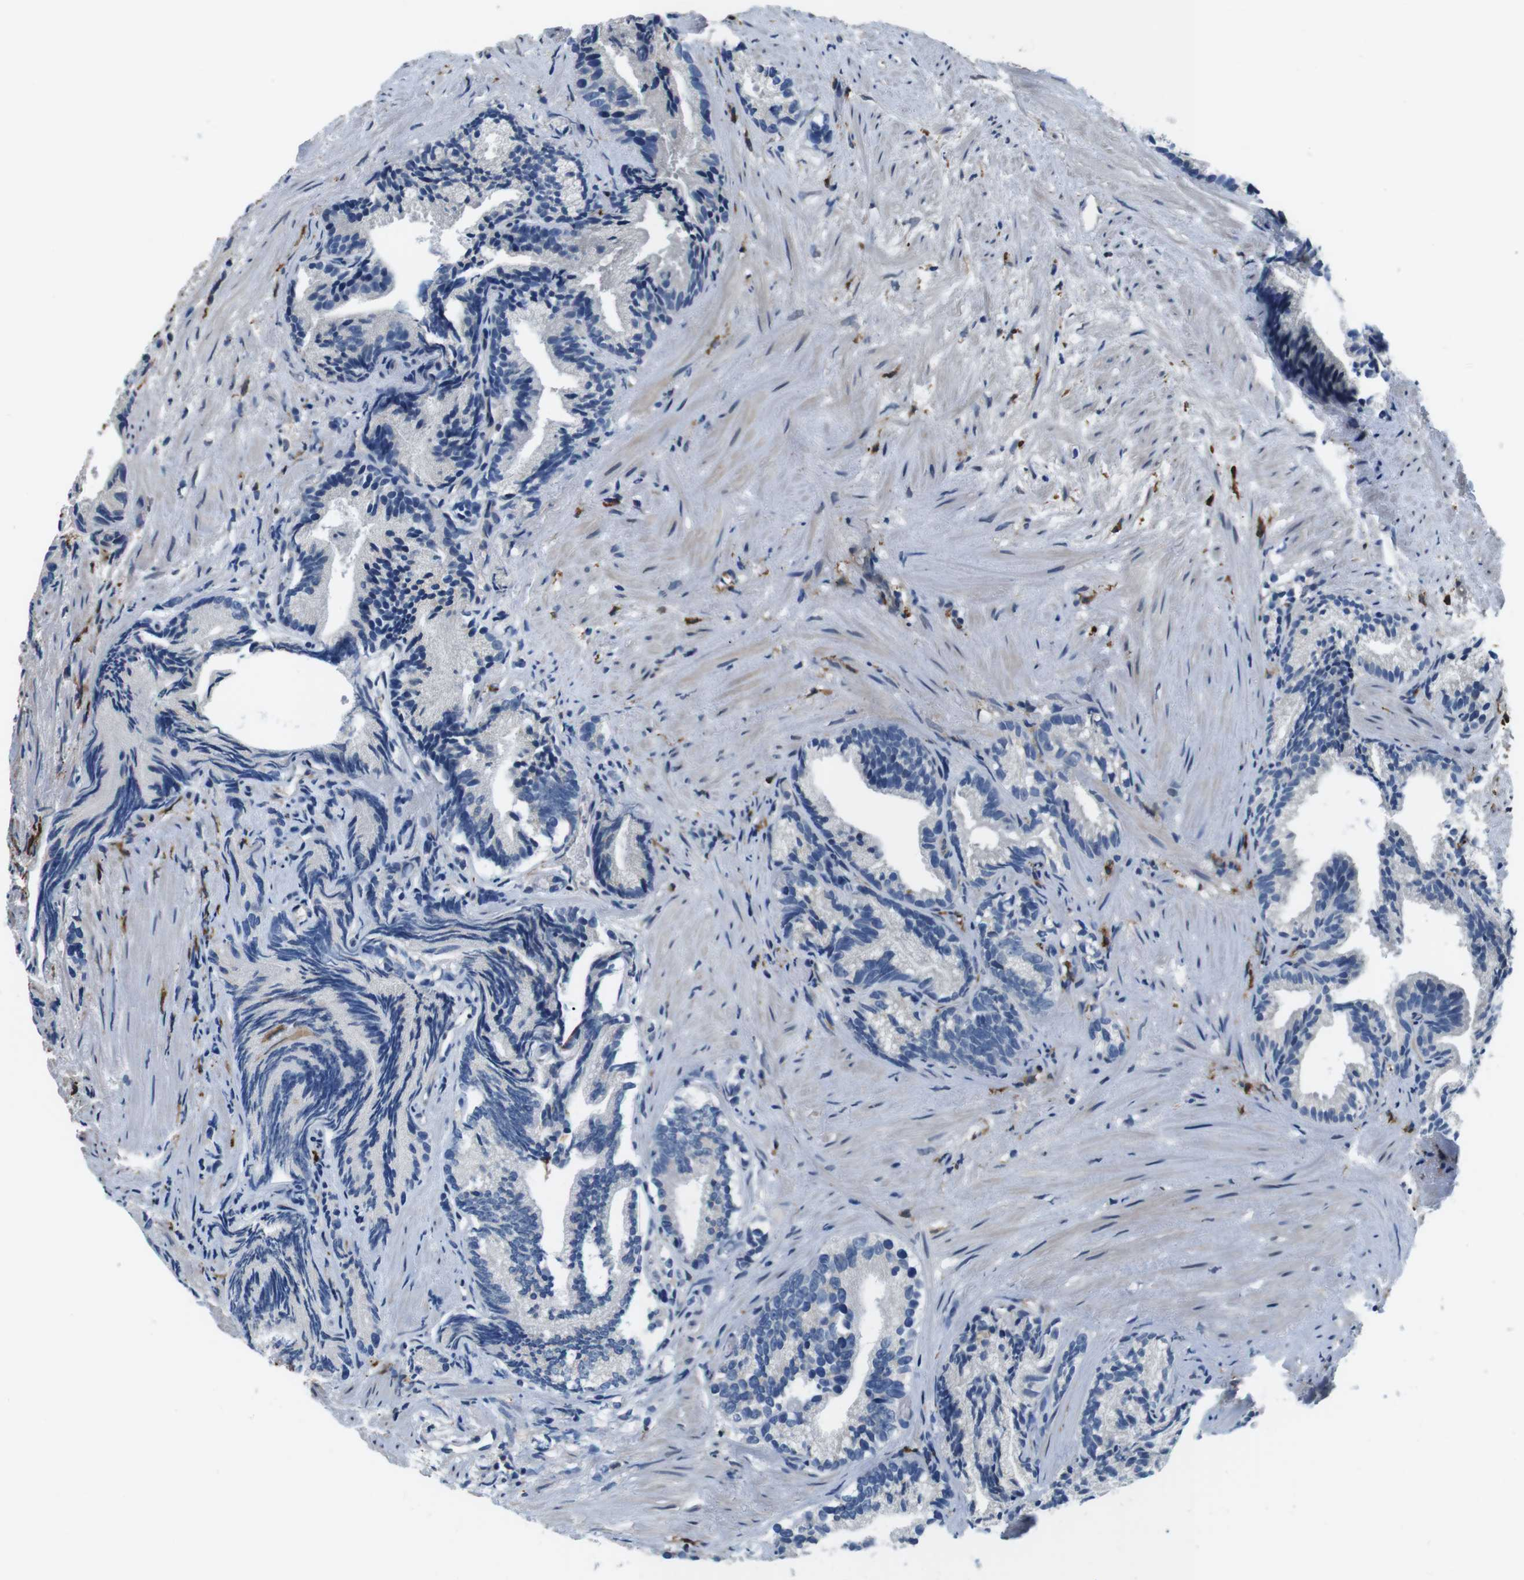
{"staining": {"intensity": "negative", "quantity": "none", "location": "none"}, "tissue": "prostate cancer", "cell_type": "Tumor cells", "image_type": "cancer", "snomed": [{"axis": "morphology", "description": "Adenocarcinoma, Low grade"}, {"axis": "topography", "description": "Prostate"}], "caption": "Image shows no protein expression in tumor cells of prostate low-grade adenocarcinoma tissue. The staining was performed using DAB to visualize the protein expression in brown, while the nuclei were stained in blue with hematoxylin (Magnification: 20x).", "gene": "CD163L1", "patient": {"sex": "male", "age": 89}}